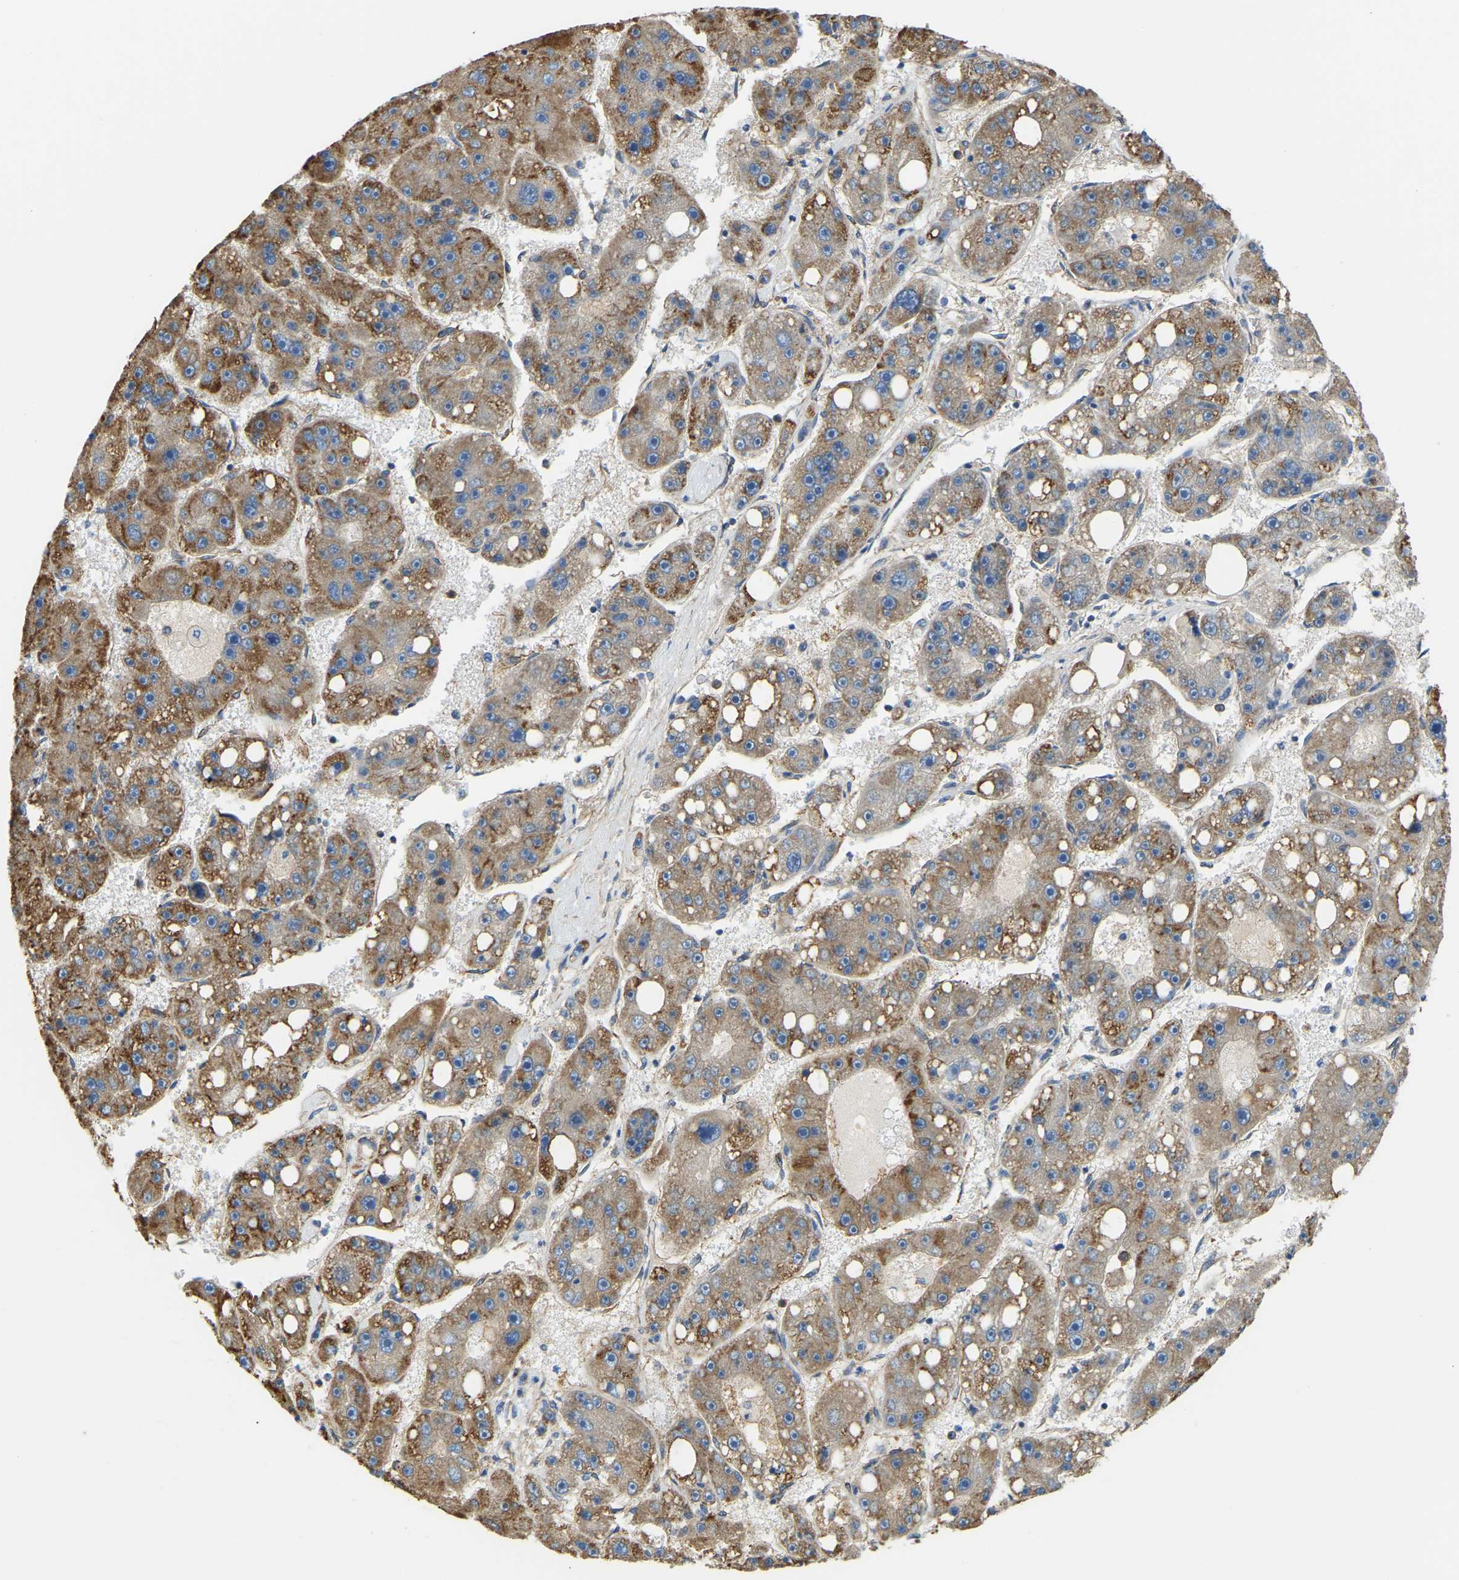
{"staining": {"intensity": "moderate", "quantity": ">75%", "location": "cytoplasmic/membranous"}, "tissue": "liver cancer", "cell_type": "Tumor cells", "image_type": "cancer", "snomed": [{"axis": "morphology", "description": "Carcinoma, Hepatocellular, NOS"}, {"axis": "topography", "description": "Liver"}], "caption": "Immunohistochemistry (DAB) staining of human liver cancer displays moderate cytoplasmic/membranous protein expression in about >75% of tumor cells.", "gene": "AHNAK", "patient": {"sex": "female", "age": 61}}